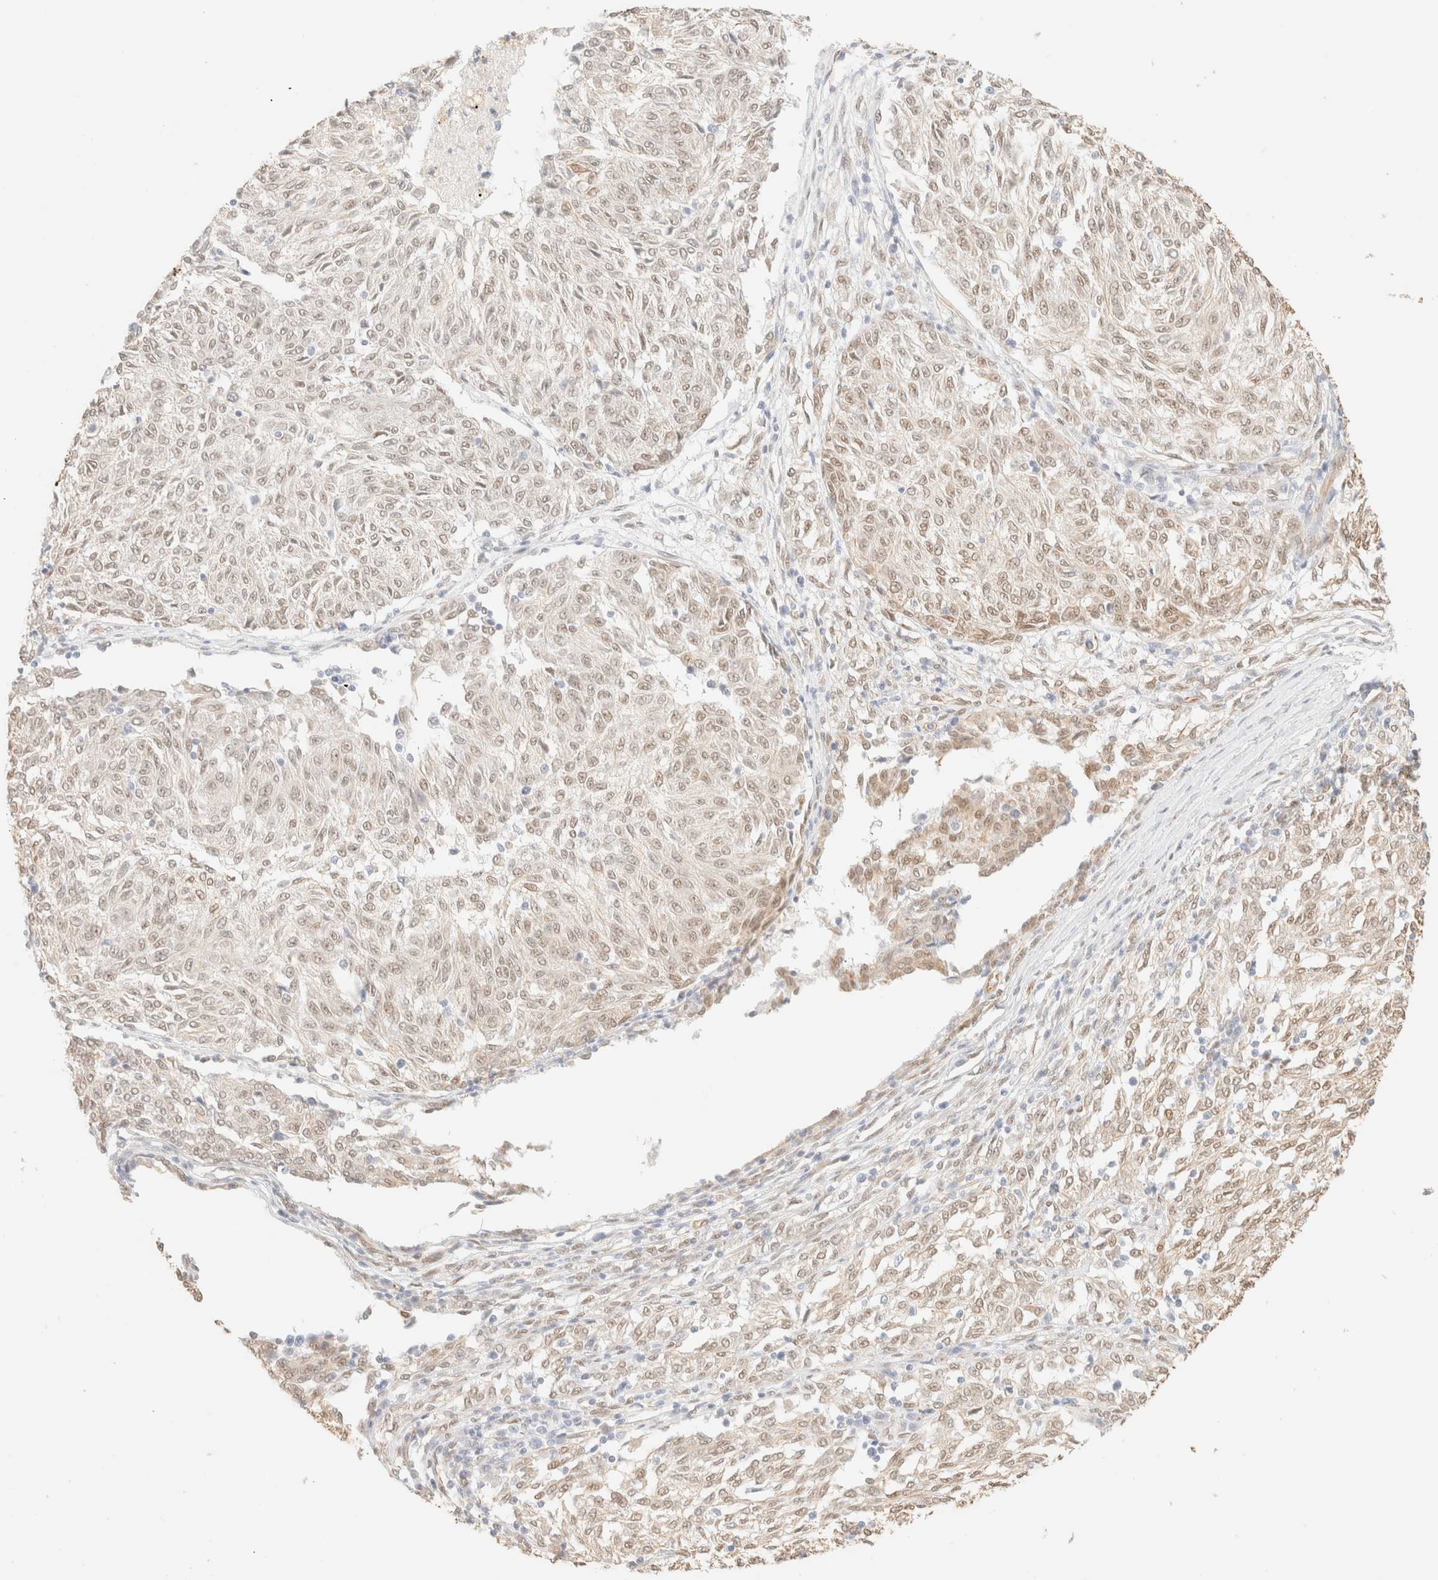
{"staining": {"intensity": "weak", "quantity": ">75%", "location": "nuclear"}, "tissue": "melanoma", "cell_type": "Tumor cells", "image_type": "cancer", "snomed": [{"axis": "morphology", "description": "Malignant melanoma, NOS"}, {"axis": "topography", "description": "Skin"}], "caption": "This is a histology image of IHC staining of malignant melanoma, which shows weak positivity in the nuclear of tumor cells.", "gene": "ZSCAN18", "patient": {"sex": "female", "age": 72}}